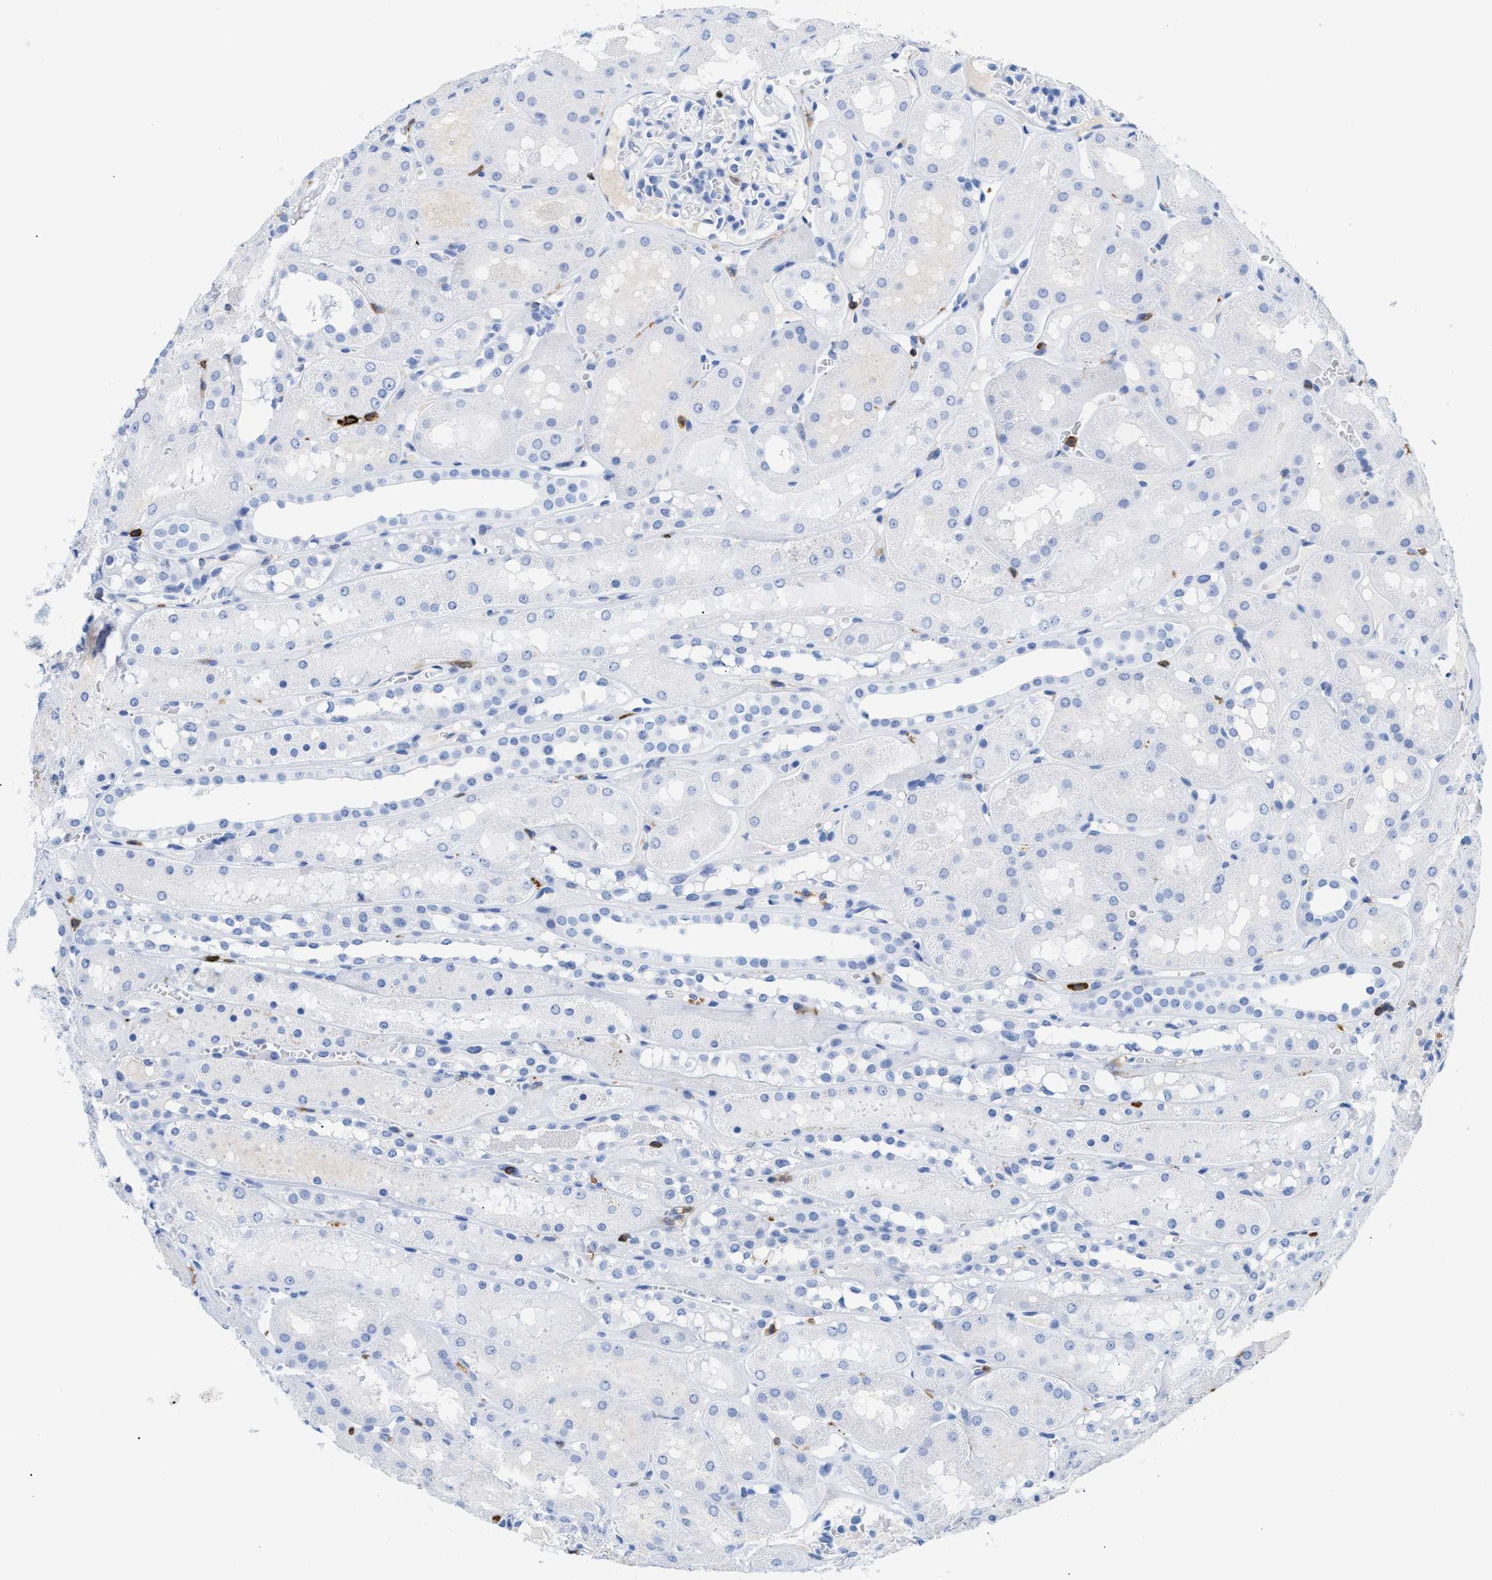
{"staining": {"intensity": "negative", "quantity": "none", "location": "none"}, "tissue": "kidney", "cell_type": "Cells in glomeruli", "image_type": "normal", "snomed": [{"axis": "morphology", "description": "Normal tissue, NOS"}, {"axis": "topography", "description": "Kidney"}, {"axis": "topography", "description": "Urinary bladder"}], "caption": "The micrograph exhibits no significant expression in cells in glomeruli of kidney. The staining is performed using DAB (3,3'-diaminobenzidine) brown chromogen with nuclei counter-stained in using hematoxylin.", "gene": "LCP1", "patient": {"sex": "male", "age": 16}}